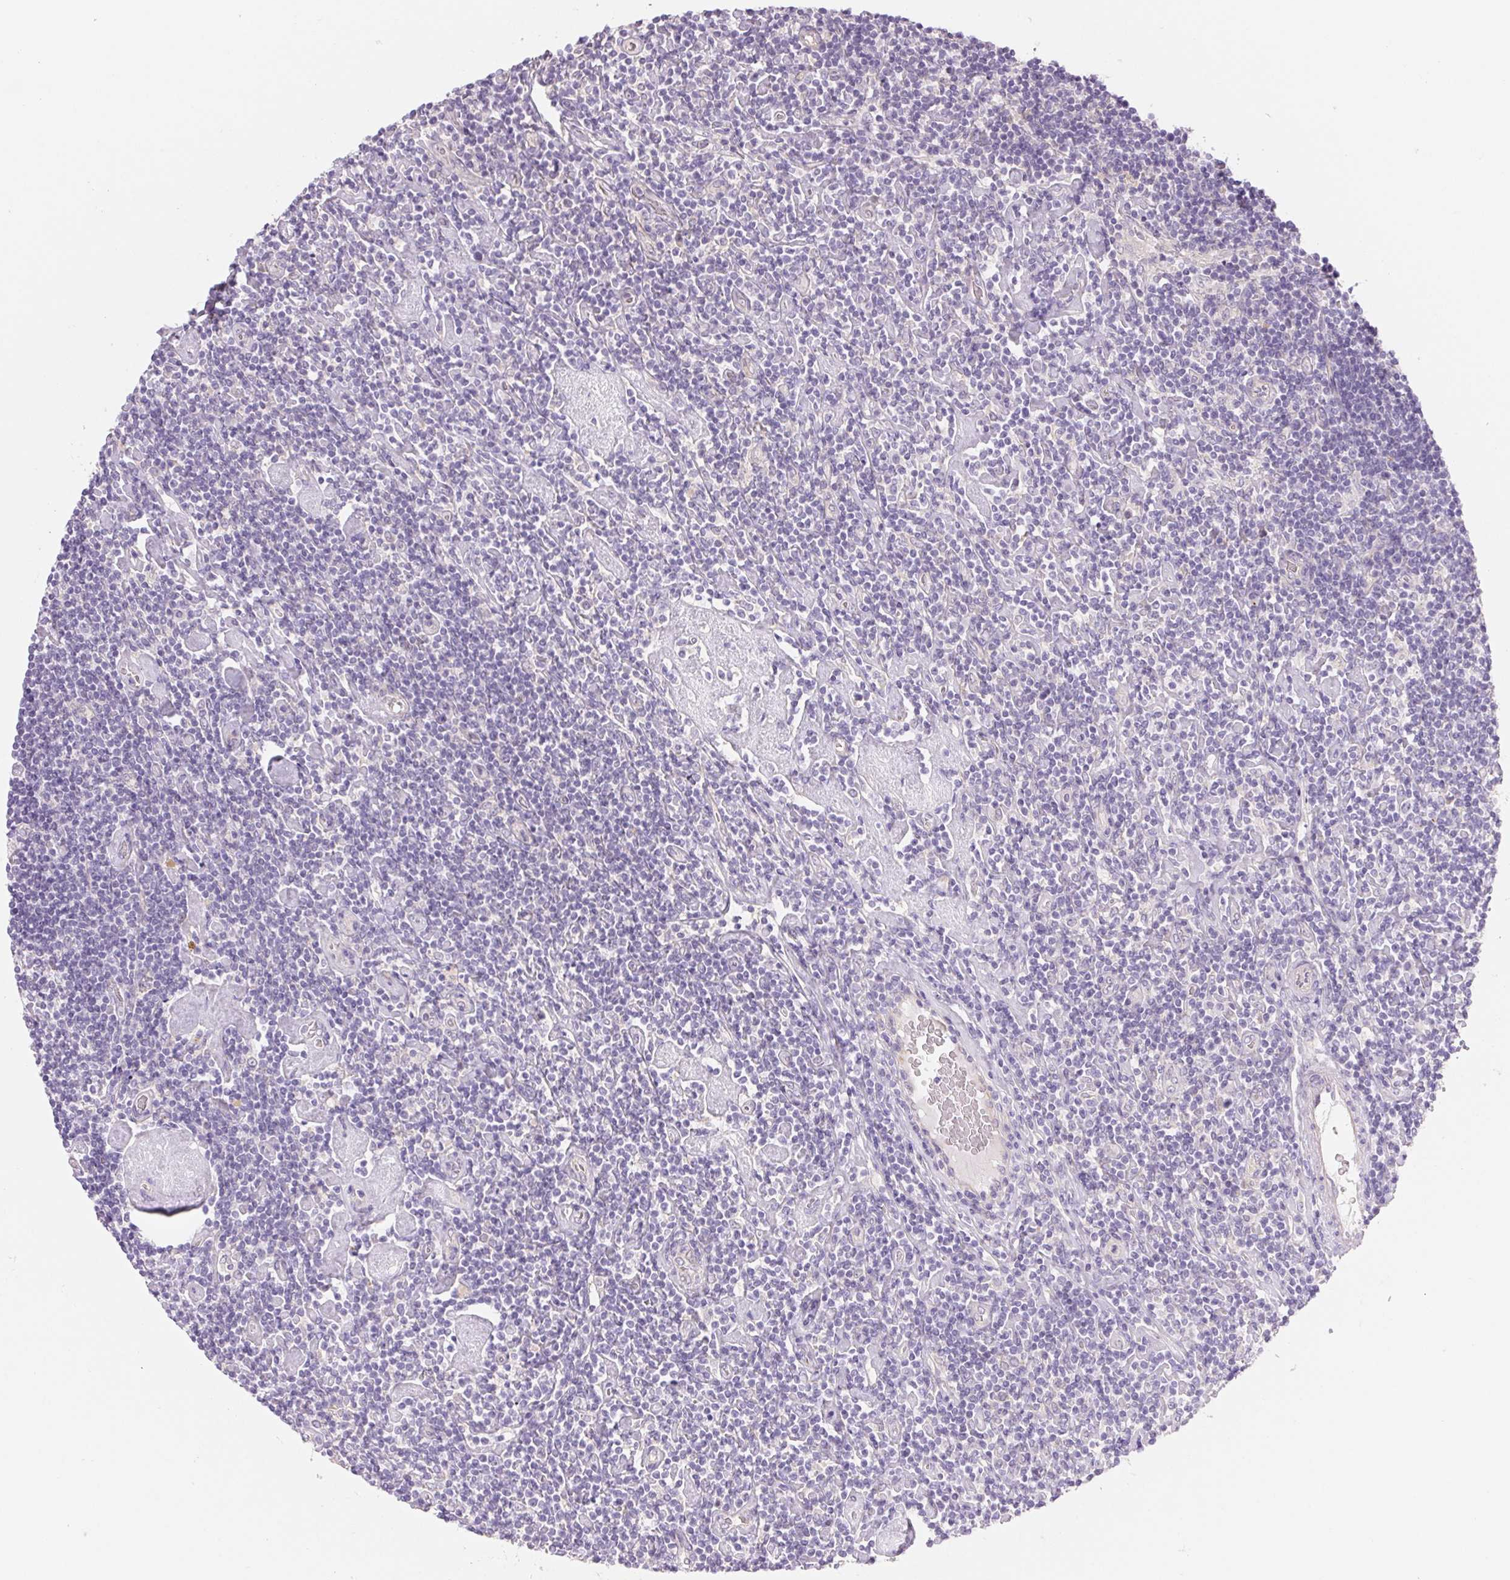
{"staining": {"intensity": "negative", "quantity": "none", "location": "none"}, "tissue": "lymphoma", "cell_type": "Tumor cells", "image_type": "cancer", "snomed": [{"axis": "morphology", "description": "Hodgkin's disease, NOS"}, {"axis": "topography", "description": "Lymph node"}], "caption": "Human Hodgkin's disease stained for a protein using immunohistochemistry (IHC) shows no staining in tumor cells.", "gene": "CTNND2", "patient": {"sex": "male", "age": 40}}